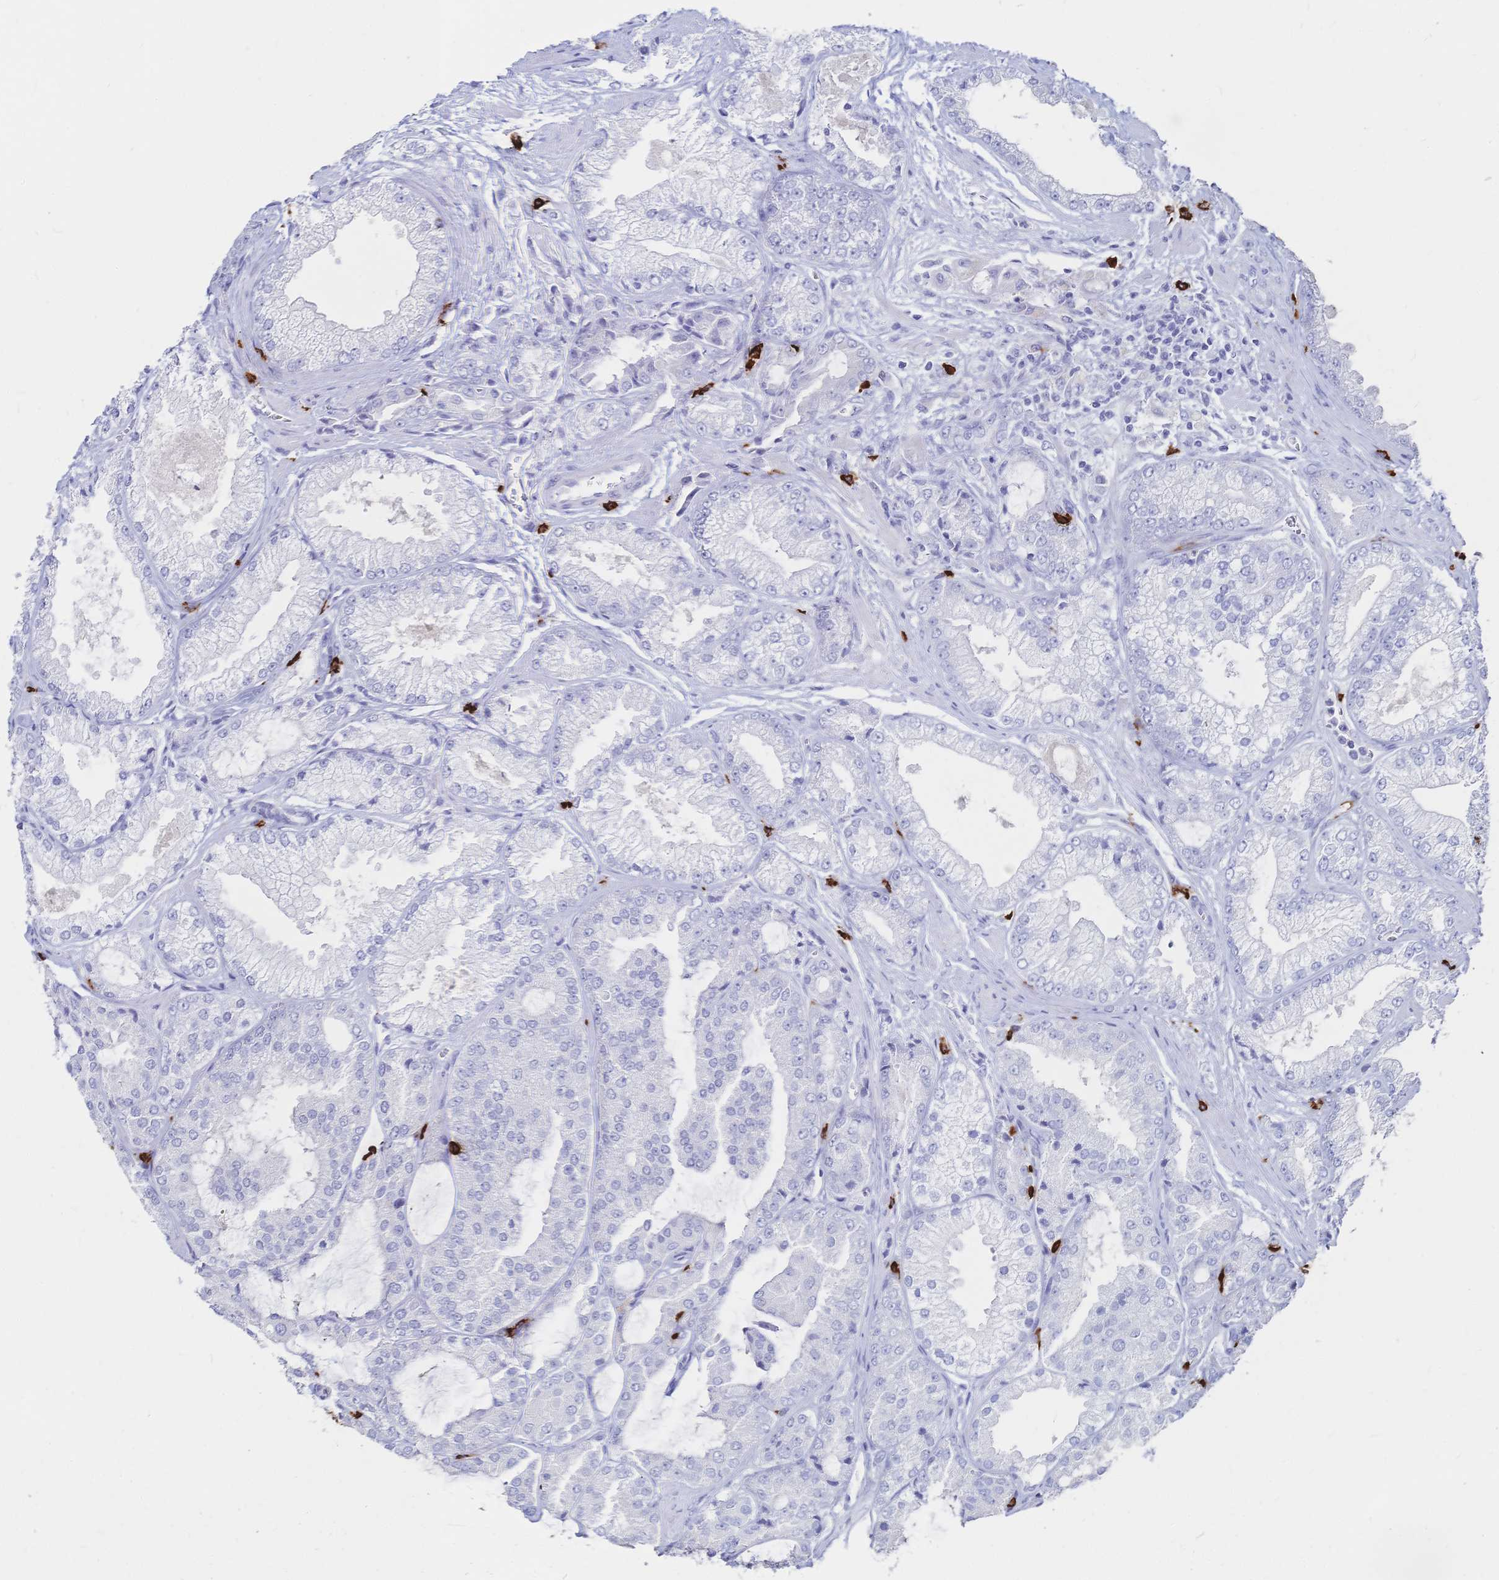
{"staining": {"intensity": "negative", "quantity": "none", "location": "none"}, "tissue": "prostate cancer", "cell_type": "Tumor cells", "image_type": "cancer", "snomed": [{"axis": "morphology", "description": "Adenocarcinoma, High grade"}, {"axis": "topography", "description": "Prostate"}], "caption": "An image of human prostate cancer (adenocarcinoma (high-grade)) is negative for staining in tumor cells.", "gene": "IL2RB", "patient": {"sex": "male", "age": 68}}